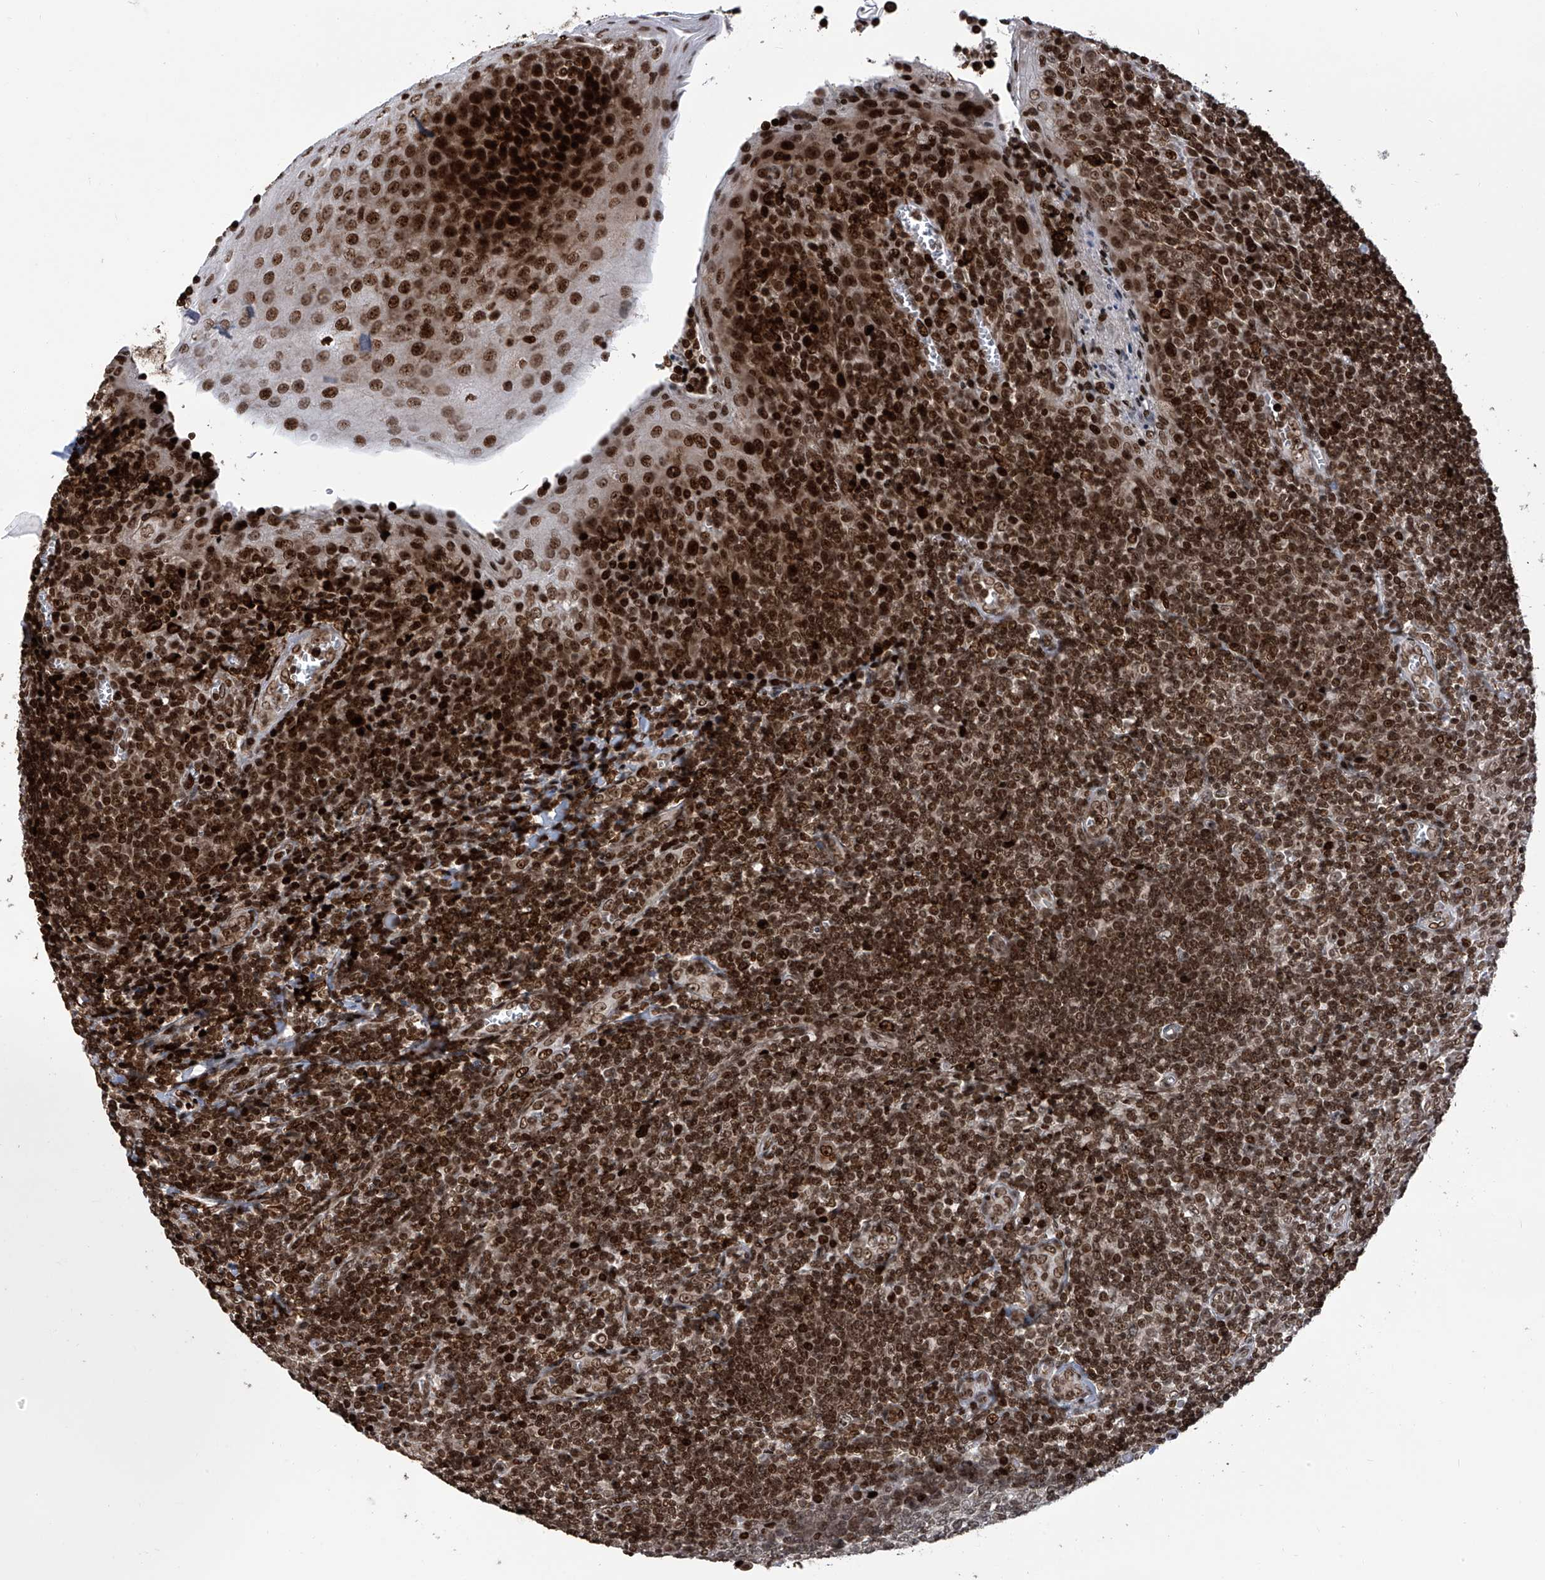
{"staining": {"intensity": "strong", "quantity": "<25%", "location": "nuclear"}, "tissue": "tonsil", "cell_type": "Germinal center cells", "image_type": "normal", "snomed": [{"axis": "morphology", "description": "Normal tissue, NOS"}, {"axis": "topography", "description": "Tonsil"}], "caption": "High-magnification brightfield microscopy of normal tonsil stained with DAB (brown) and counterstained with hematoxylin (blue). germinal center cells exhibit strong nuclear expression is present in about<25% of cells.", "gene": "PAK1IP1", "patient": {"sex": "male", "age": 27}}